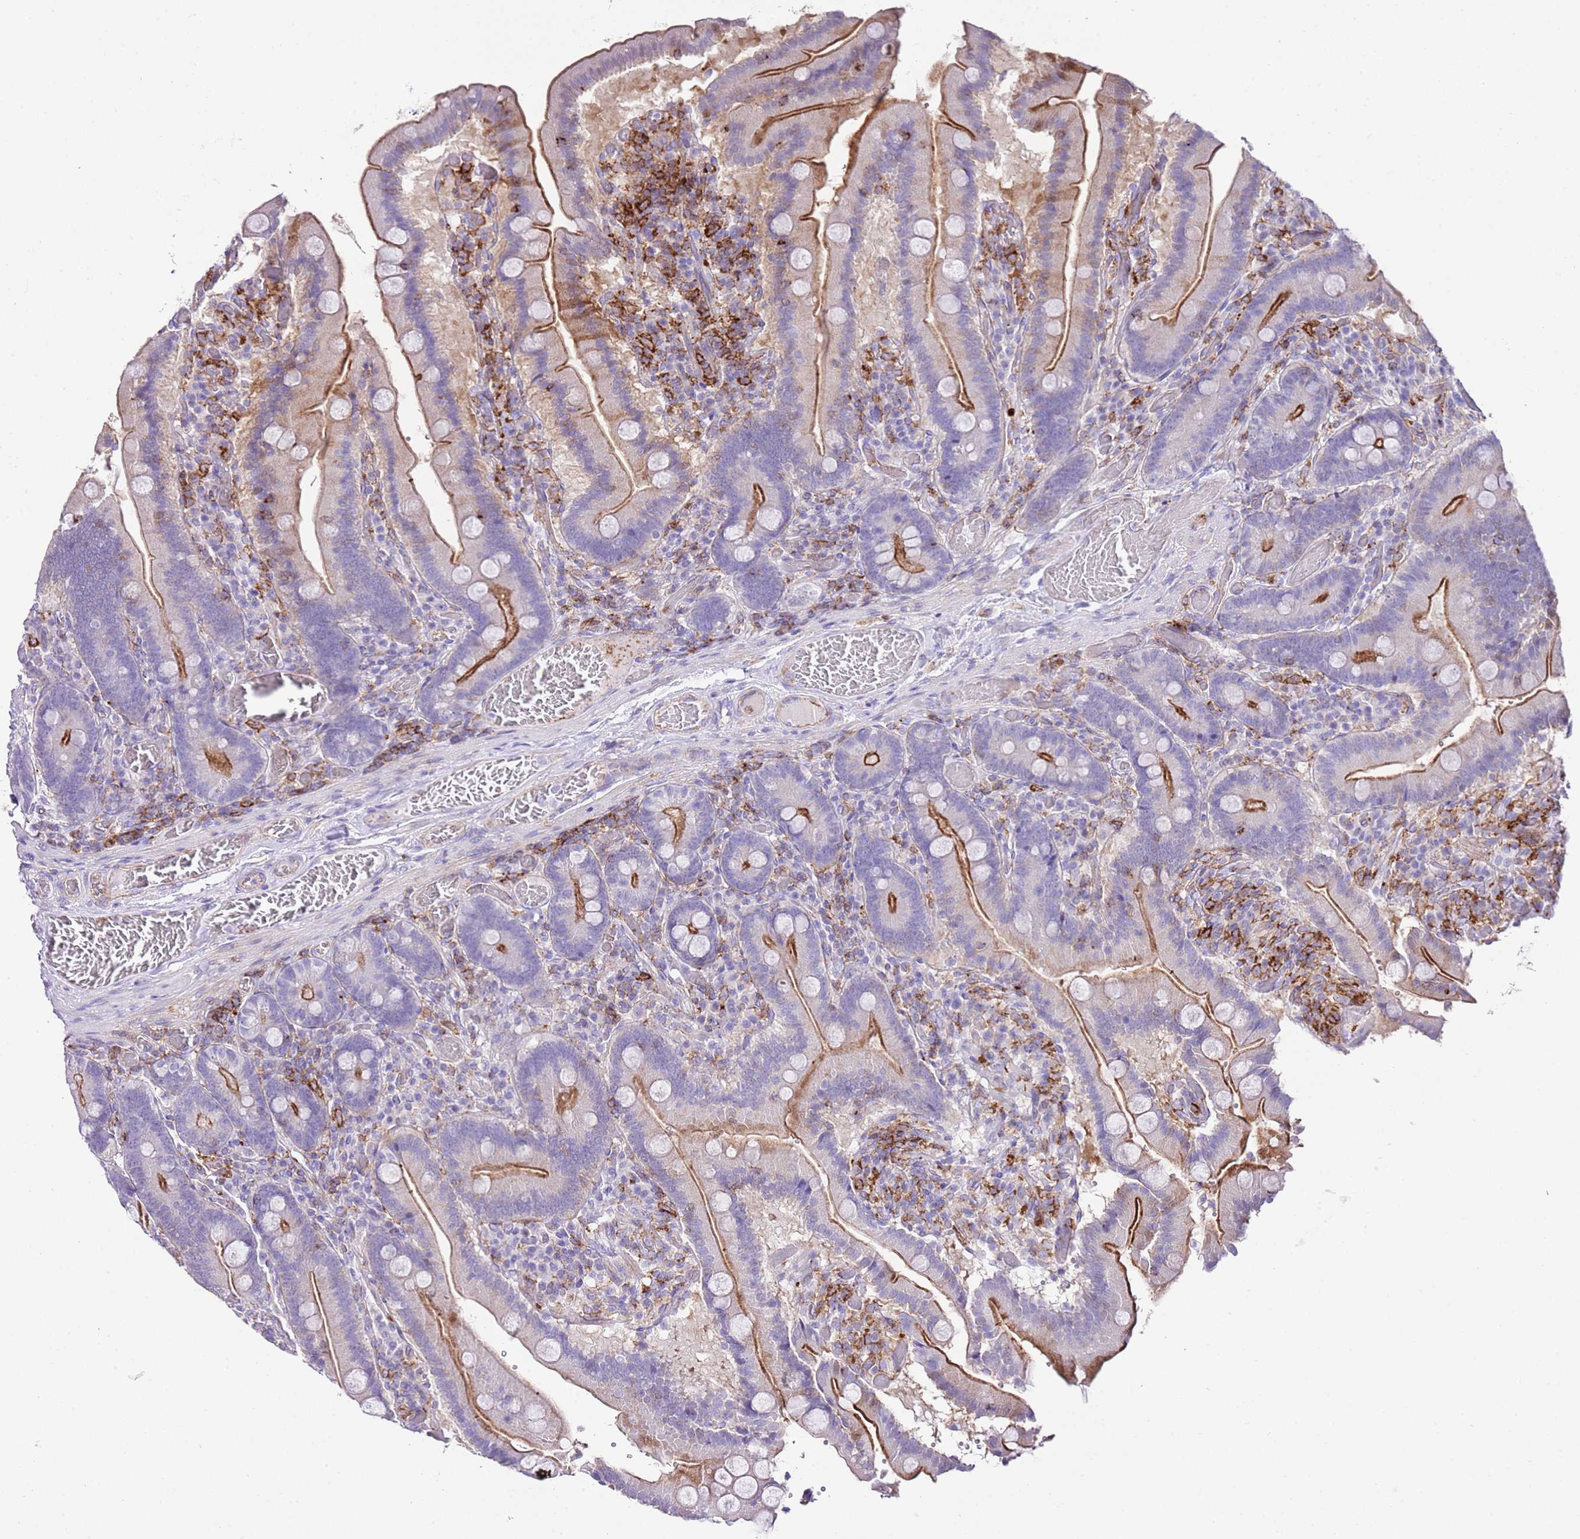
{"staining": {"intensity": "strong", "quantity": "25%-75%", "location": "cytoplasmic/membranous"}, "tissue": "duodenum", "cell_type": "Glandular cells", "image_type": "normal", "snomed": [{"axis": "morphology", "description": "Normal tissue, NOS"}, {"axis": "topography", "description": "Duodenum"}], "caption": "Immunohistochemistry (IHC) of unremarkable duodenum exhibits high levels of strong cytoplasmic/membranous staining in about 25%-75% of glandular cells. (brown staining indicates protein expression, while blue staining denotes nuclei).", "gene": "ALDH3A1", "patient": {"sex": "female", "age": 62}}